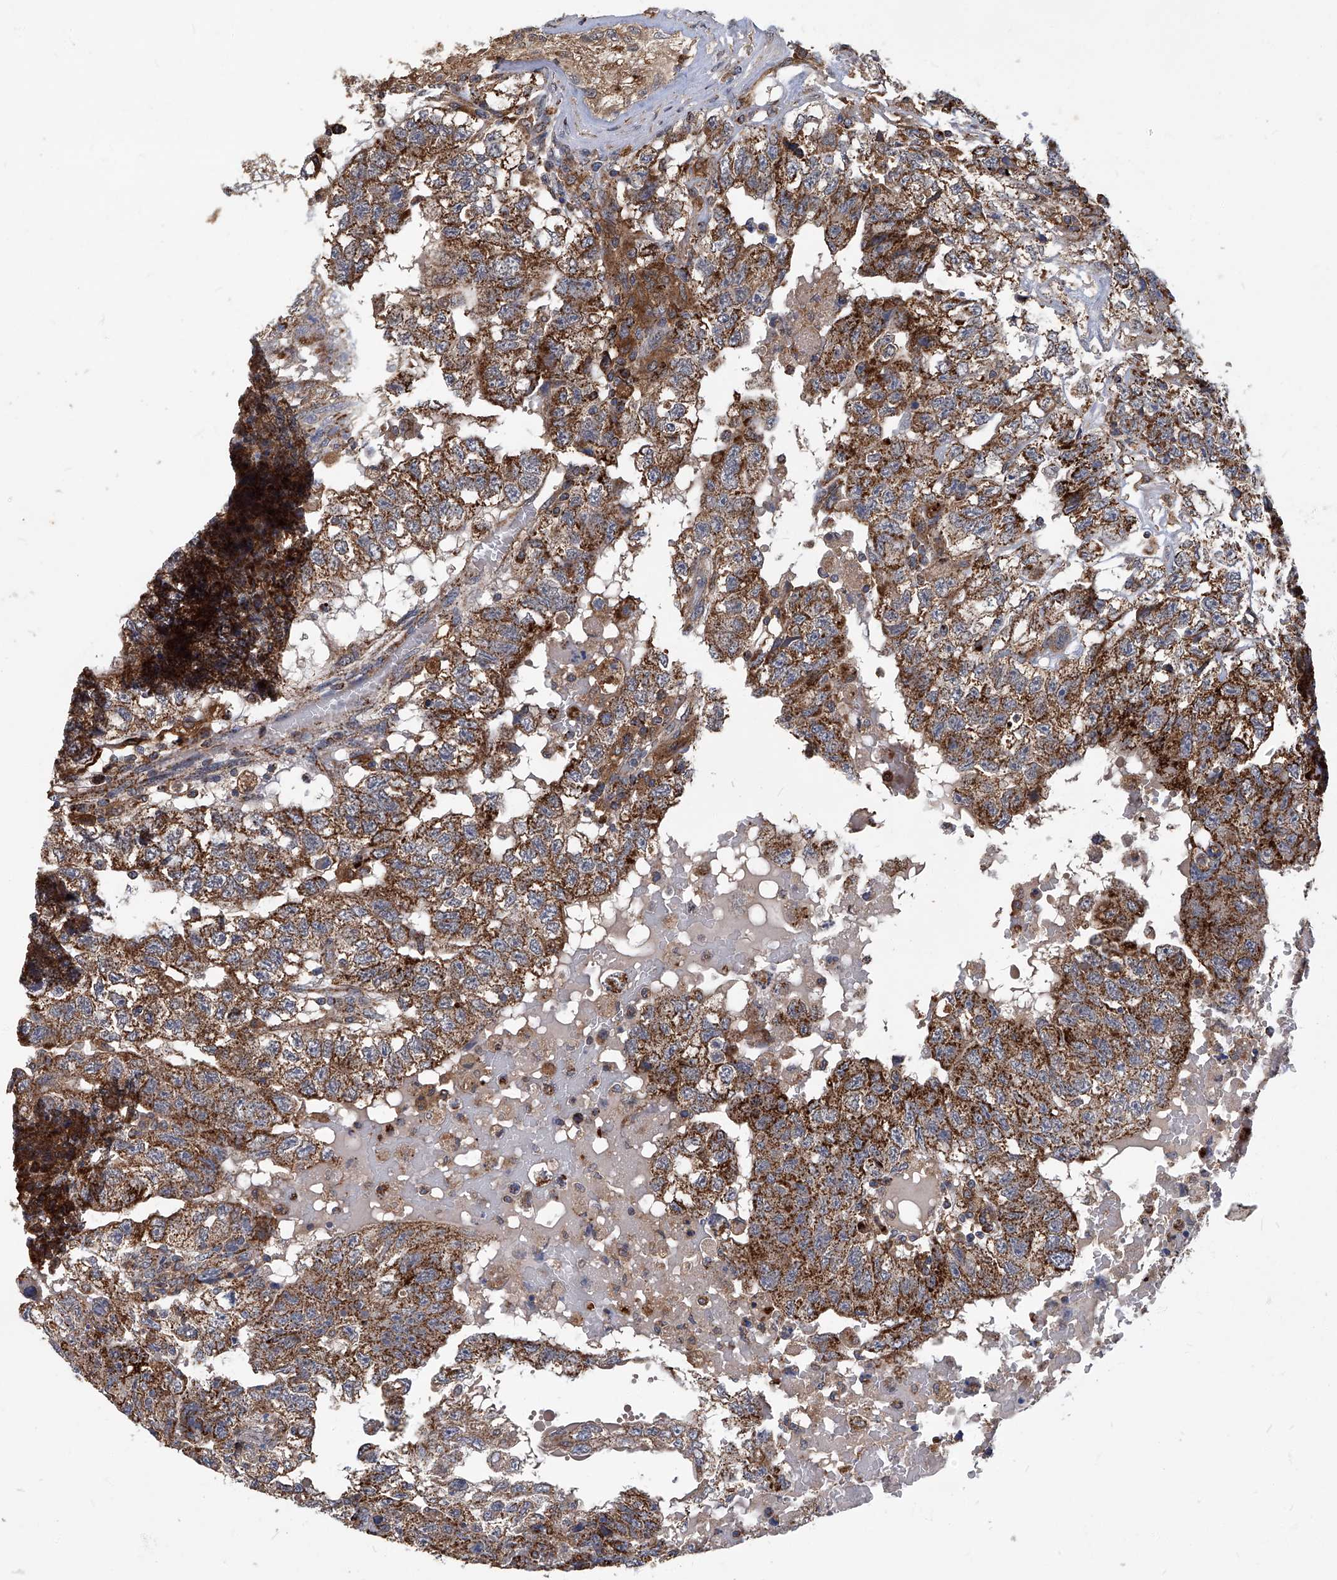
{"staining": {"intensity": "strong", "quantity": ">75%", "location": "cytoplasmic/membranous"}, "tissue": "testis cancer", "cell_type": "Tumor cells", "image_type": "cancer", "snomed": [{"axis": "morphology", "description": "Carcinoma, Embryonal, NOS"}, {"axis": "topography", "description": "Testis"}], "caption": "Testis embryonal carcinoma tissue displays strong cytoplasmic/membranous positivity in approximately >75% of tumor cells (Stains: DAB (3,3'-diaminobenzidine) in brown, nuclei in blue, Microscopy: brightfield microscopy at high magnification).", "gene": "TNFRSF13B", "patient": {"sex": "male", "age": 36}}